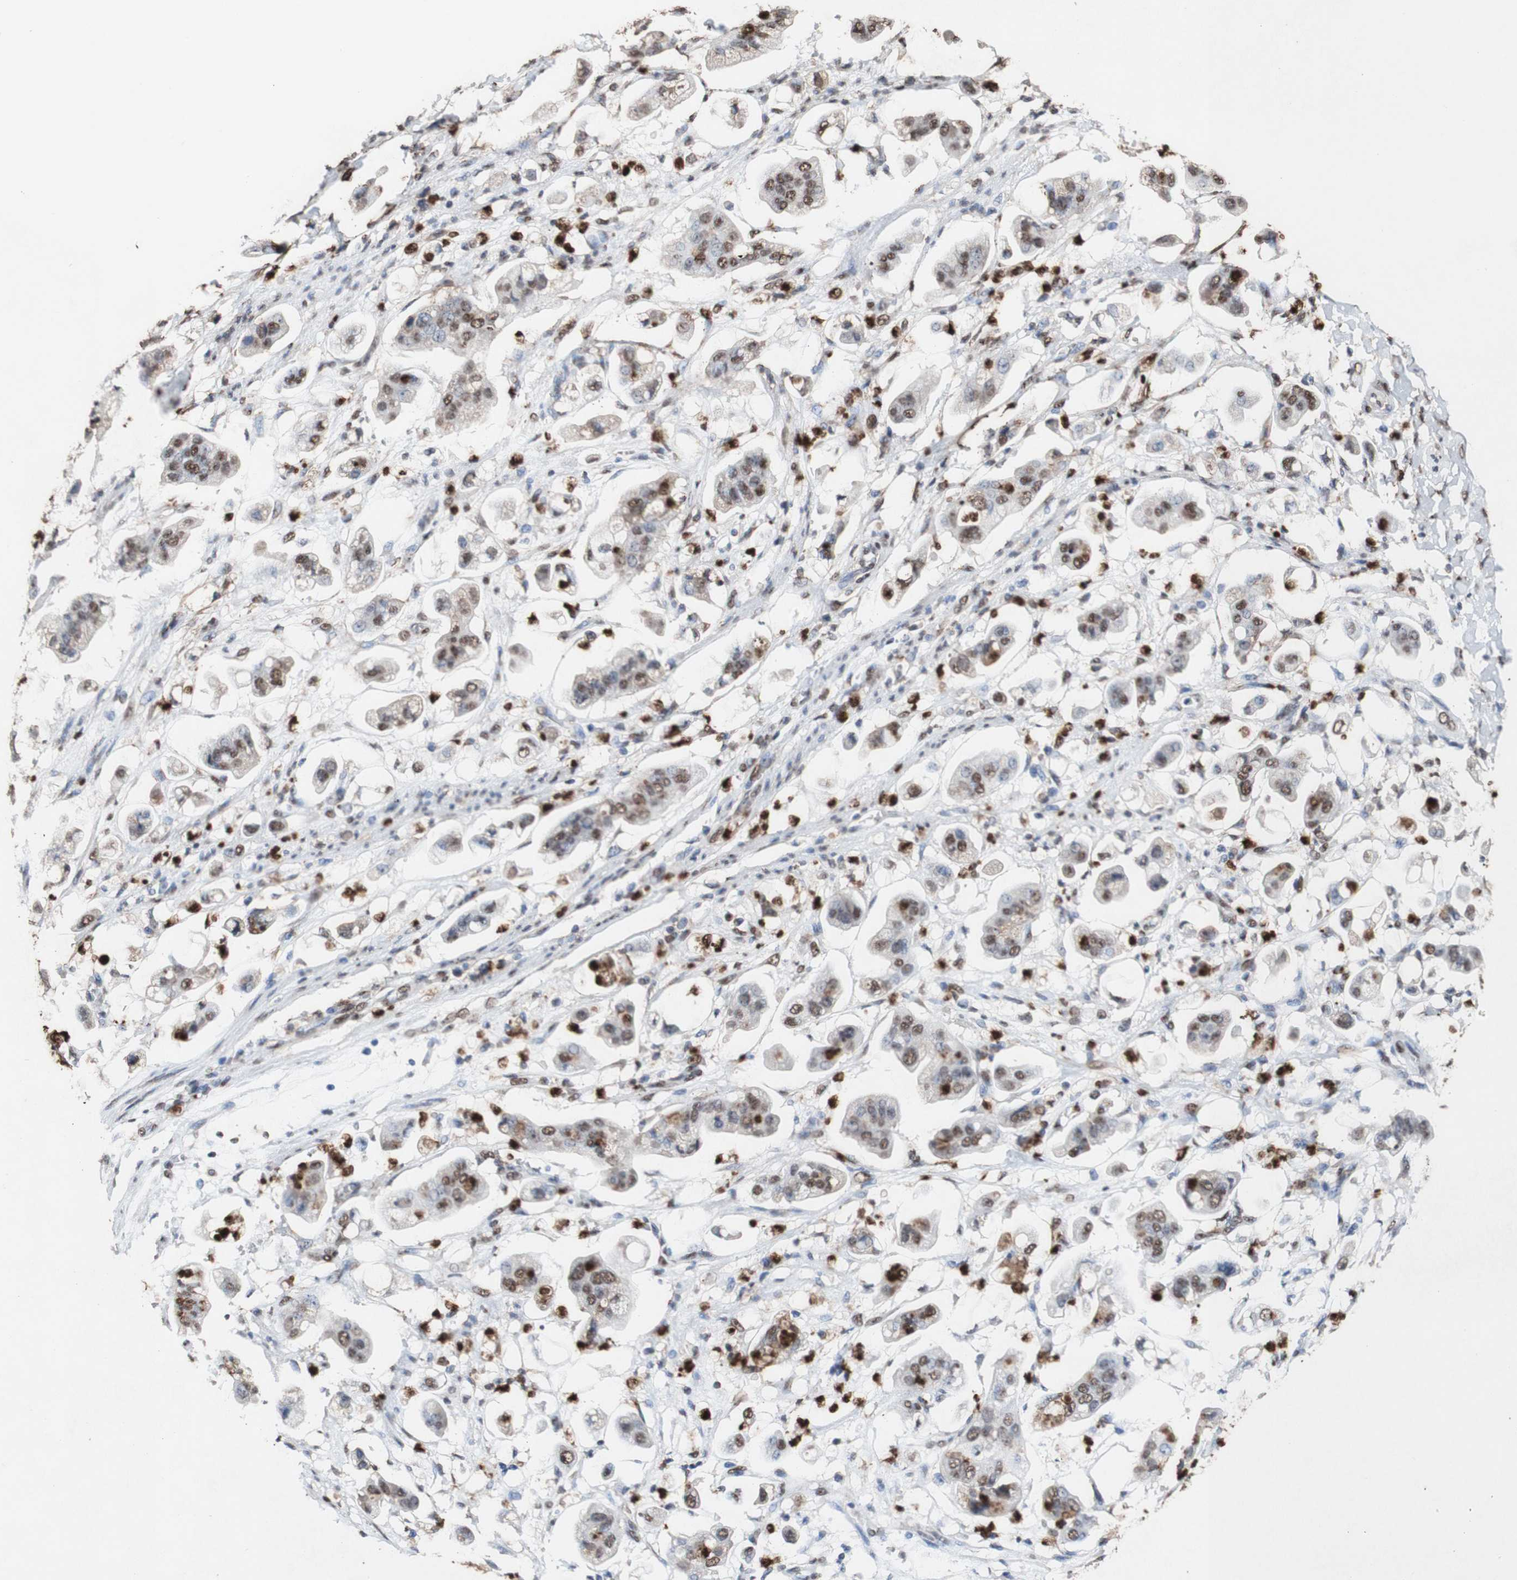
{"staining": {"intensity": "moderate", "quantity": ">75%", "location": "cytoplasmic/membranous,nuclear"}, "tissue": "stomach cancer", "cell_type": "Tumor cells", "image_type": "cancer", "snomed": [{"axis": "morphology", "description": "Adenocarcinoma, NOS"}, {"axis": "topography", "description": "Stomach"}], "caption": "Moderate cytoplasmic/membranous and nuclear staining for a protein is appreciated in approximately >75% of tumor cells of stomach adenocarcinoma using IHC.", "gene": "PIDD1", "patient": {"sex": "male", "age": 62}}